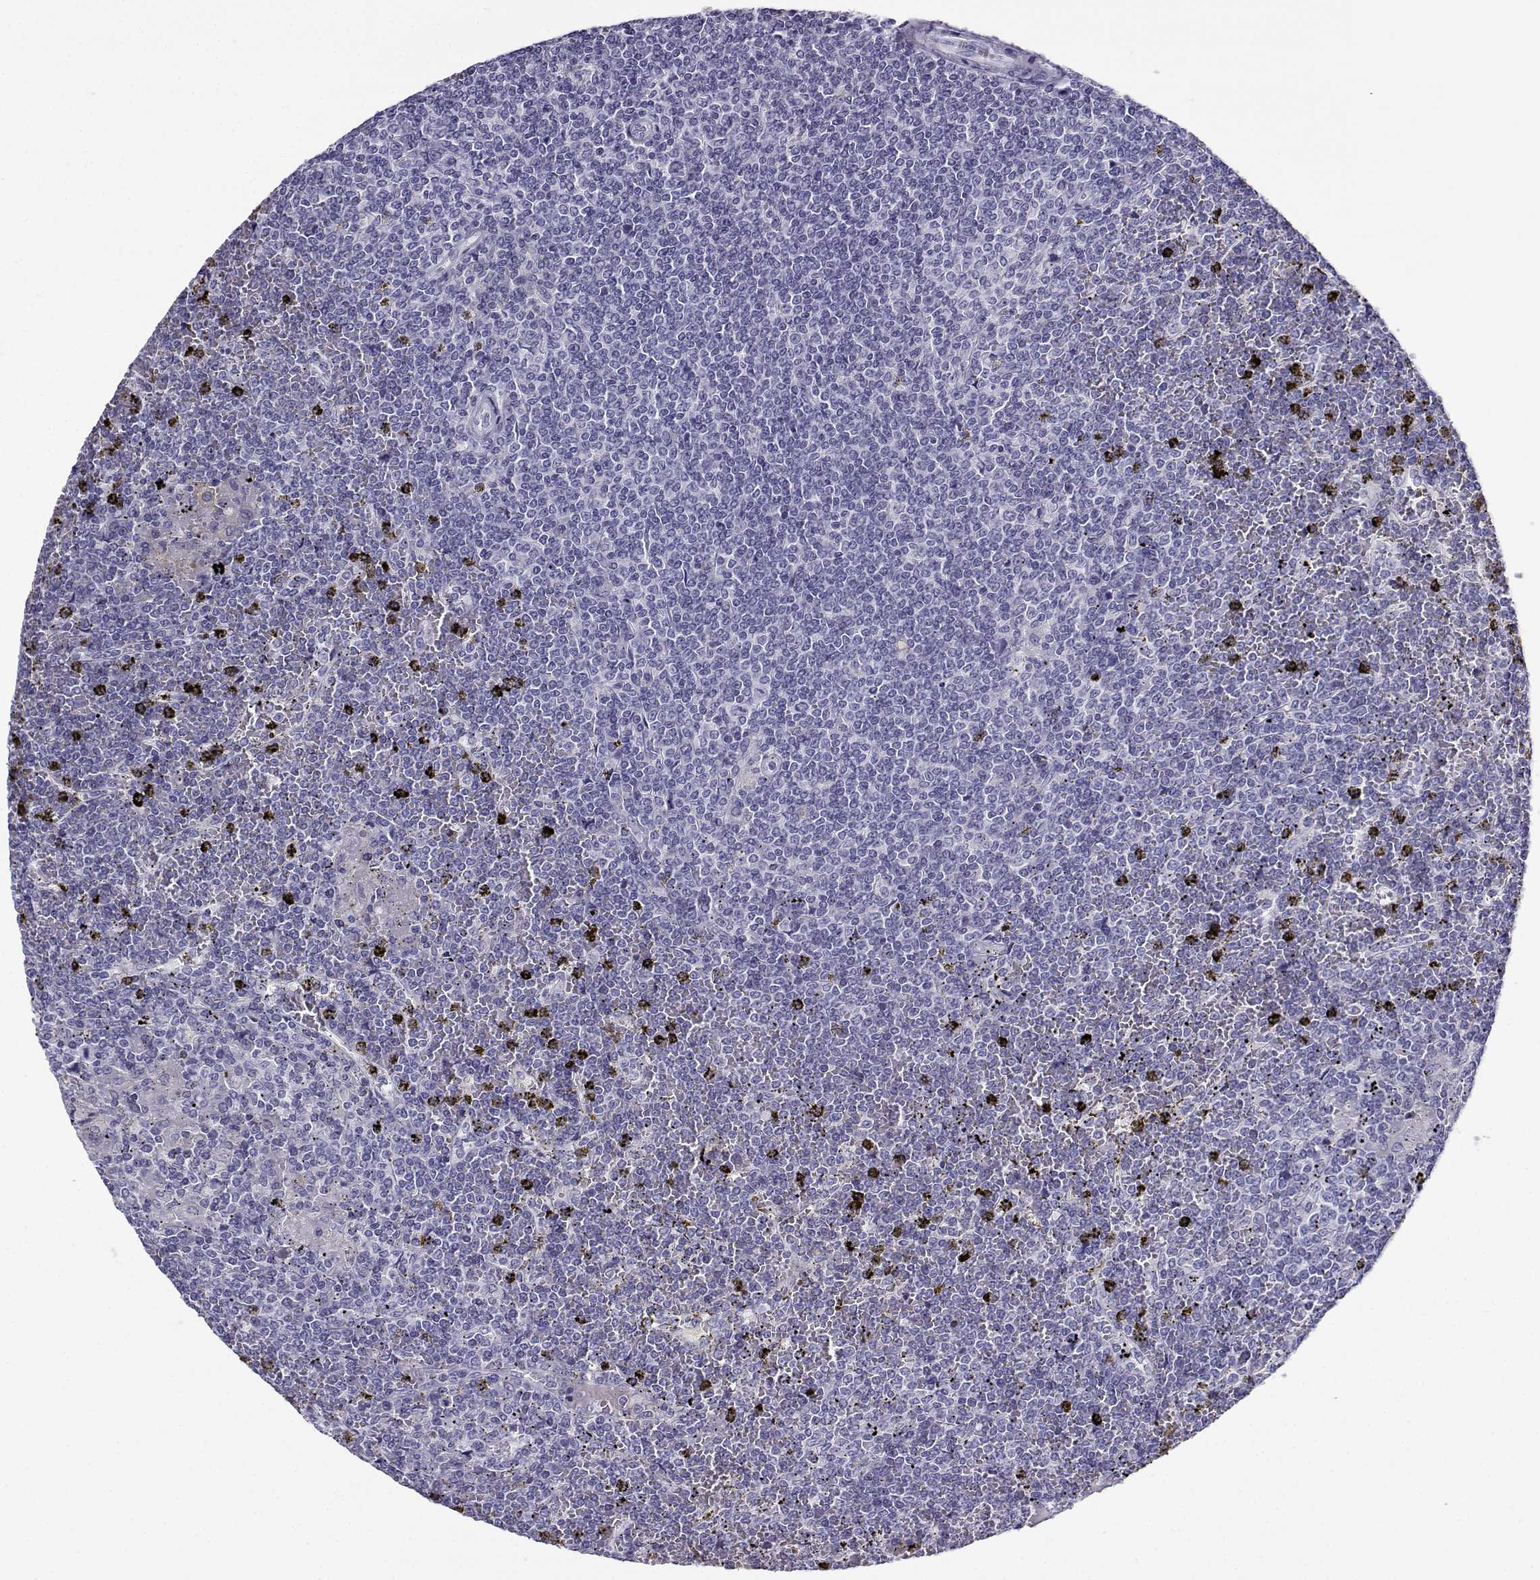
{"staining": {"intensity": "negative", "quantity": "none", "location": "none"}, "tissue": "lymphoma", "cell_type": "Tumor cells", "image_type": "cancer", "snomed": [{"axis": "morphology", "description": "Malignant lymphoma, non-Hodgkin's type, Low grade"}, {"axis": "topography", "description": "Spleen"}], "caption": "The immunohistochemistry photomicrograph has no significant staining in tumor cells of lymphoma tissue. (DAB immunohistochemistry (IHC), high magnification).", "gene": "CABS1", "patient": {"sex": "female", "age": 19}}